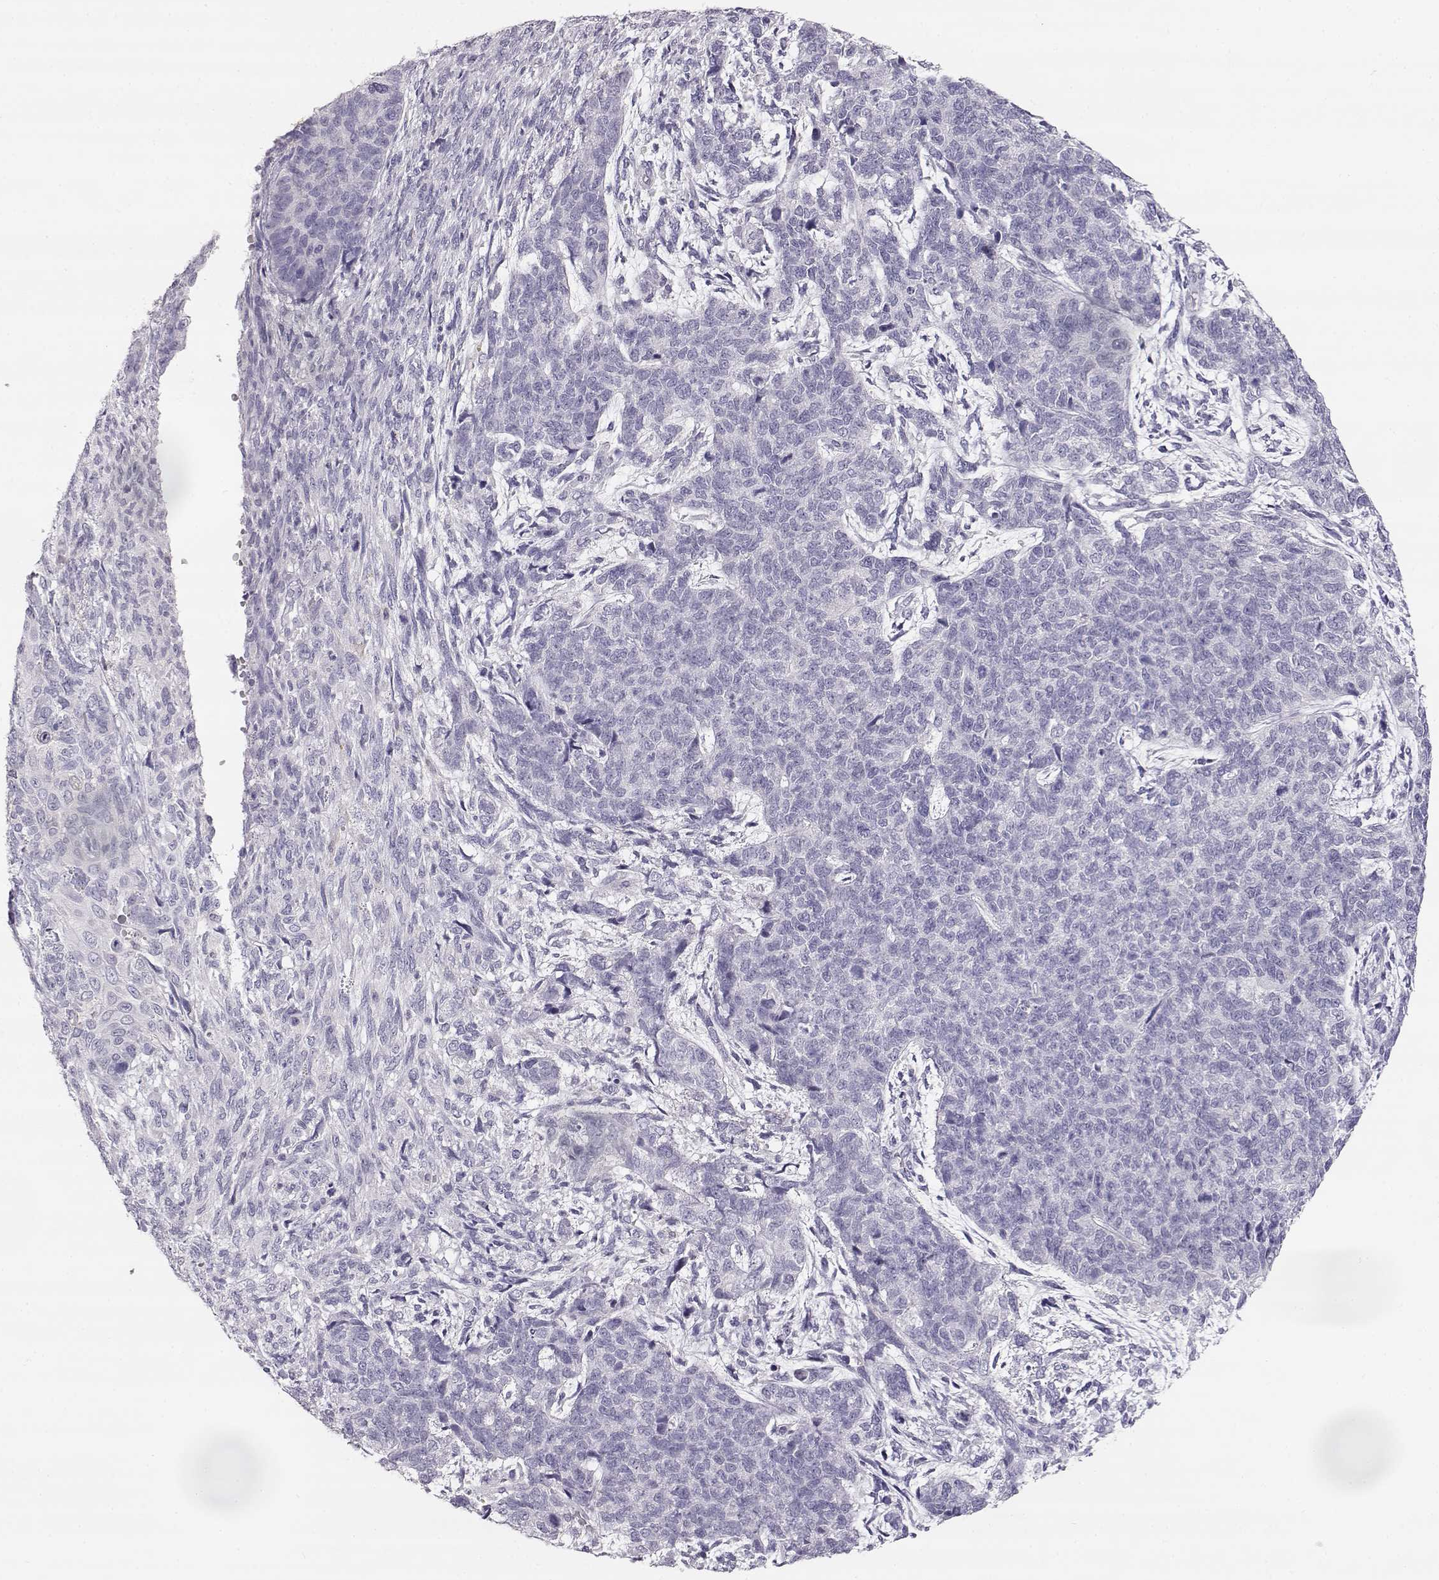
{"staining": {"intensity": "negative", "quantity": "none", "location": "none"}, "tissue": "cervical cancer", "cell_type": "Tumor cells", "image_type": "cancer", "snomed": [{"axis": "morphology", "description": "Squamous cell carcinoma, NOS"}, {"axis": "topography", "description": "Cervix"}], "caption": "A photomicrograph of human cervical squamous cell carcinoma is negative for staining in tumor cells.", "gene": "LEPR", "patient": {"sex": "female", "age": 63}}